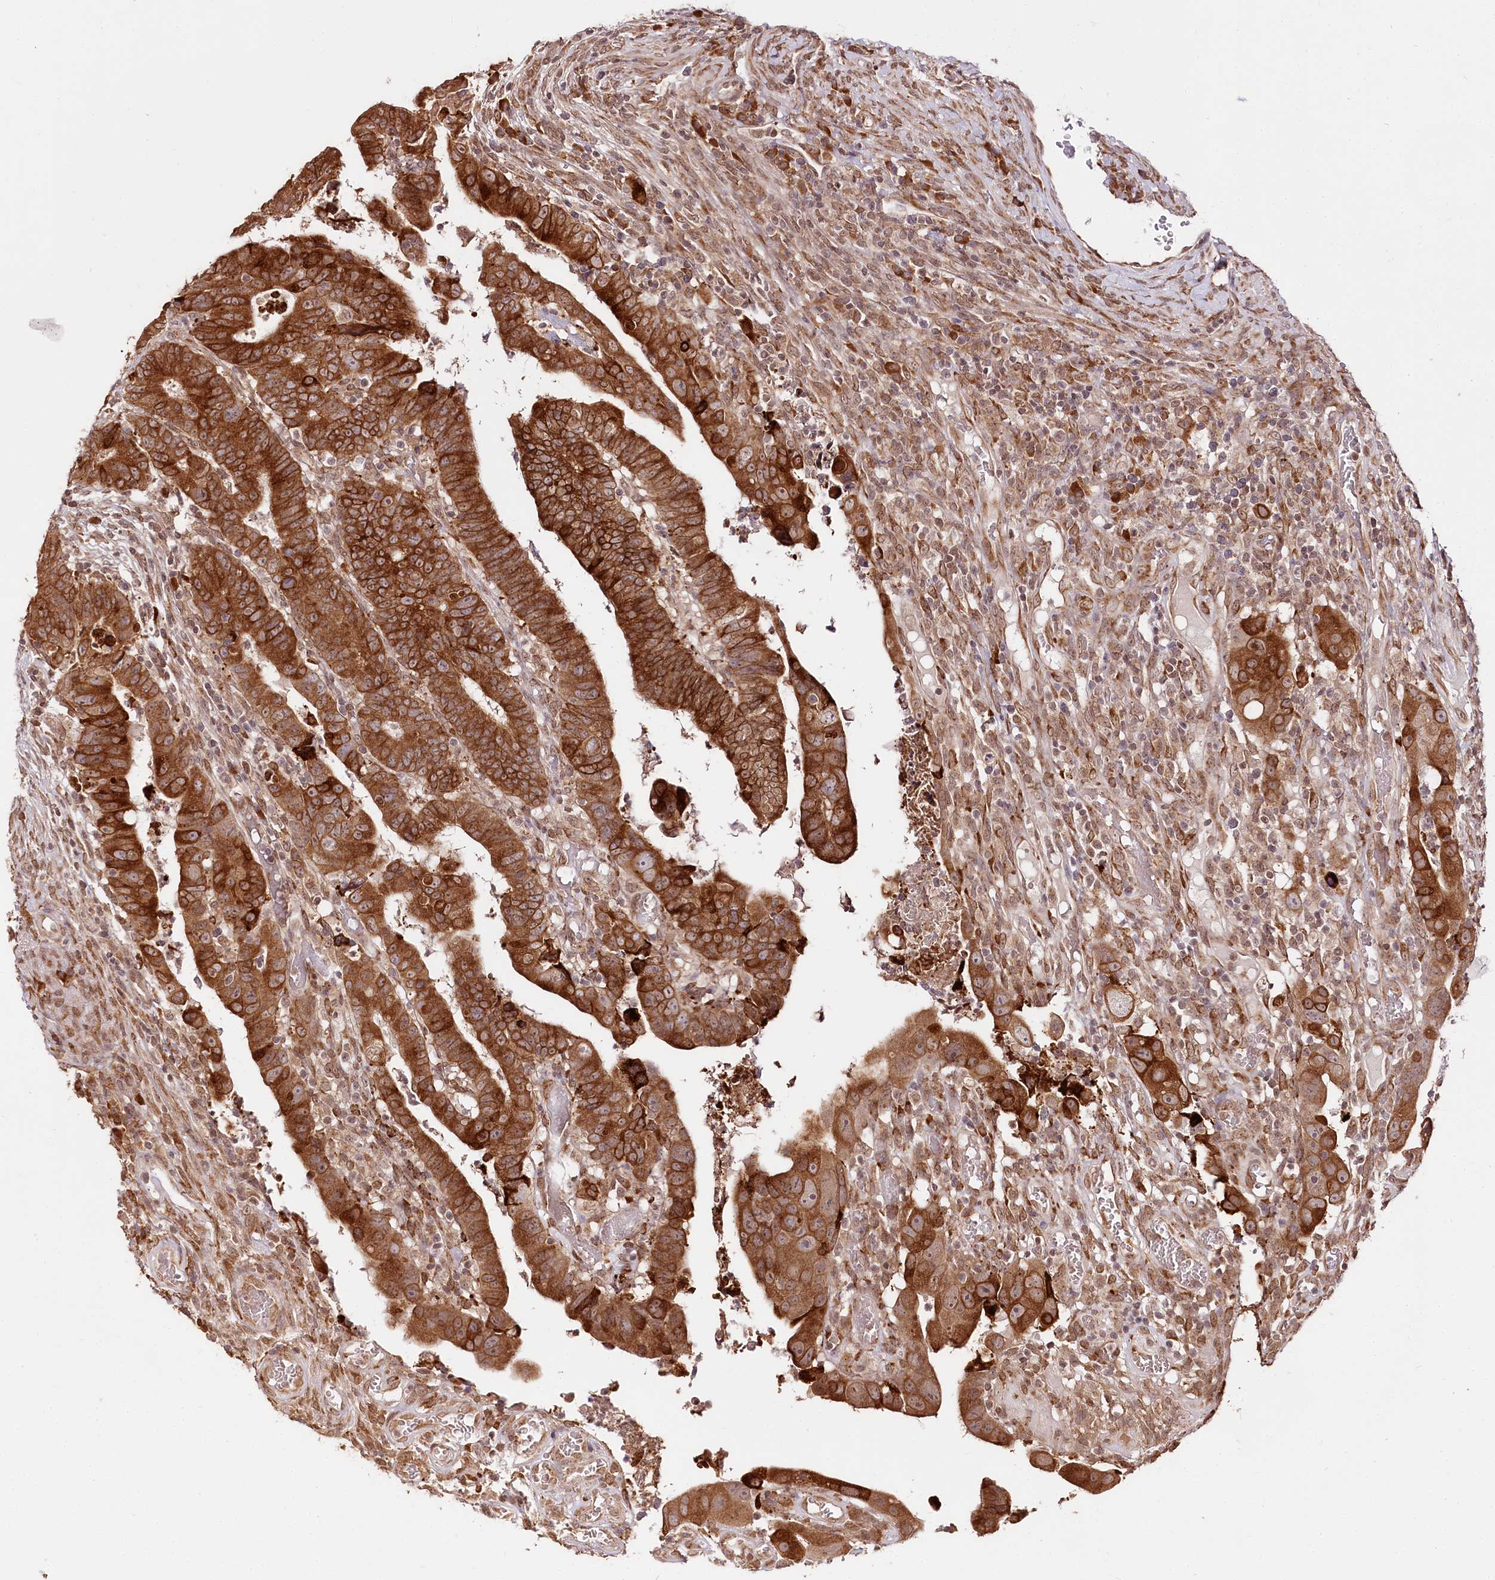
{"staining": {"intensity": "strong", "quantity": ">75%", "location": "cytoplasmic/membranous"}, "tissue": "colorectal cancer", "cell_type": "Tumor cells", "image_type": "cancer", "snomed": [{"axis": "morphology", "description": "Normal tissue, NOS"}, {"axis": "morphology", "description": "Adenocarcinoma, NOS"}, {"axis": "topography", "description": "Rectum"}], "caption": "This is an image of immunohistochemistry staining of colorectal adenocarcinoma, which shows strong positivity in the cytoplasmic/membranous of tumor cells.", "gene": "ENSG00000144785", "patient": {"sex": "female", "age": 65}}